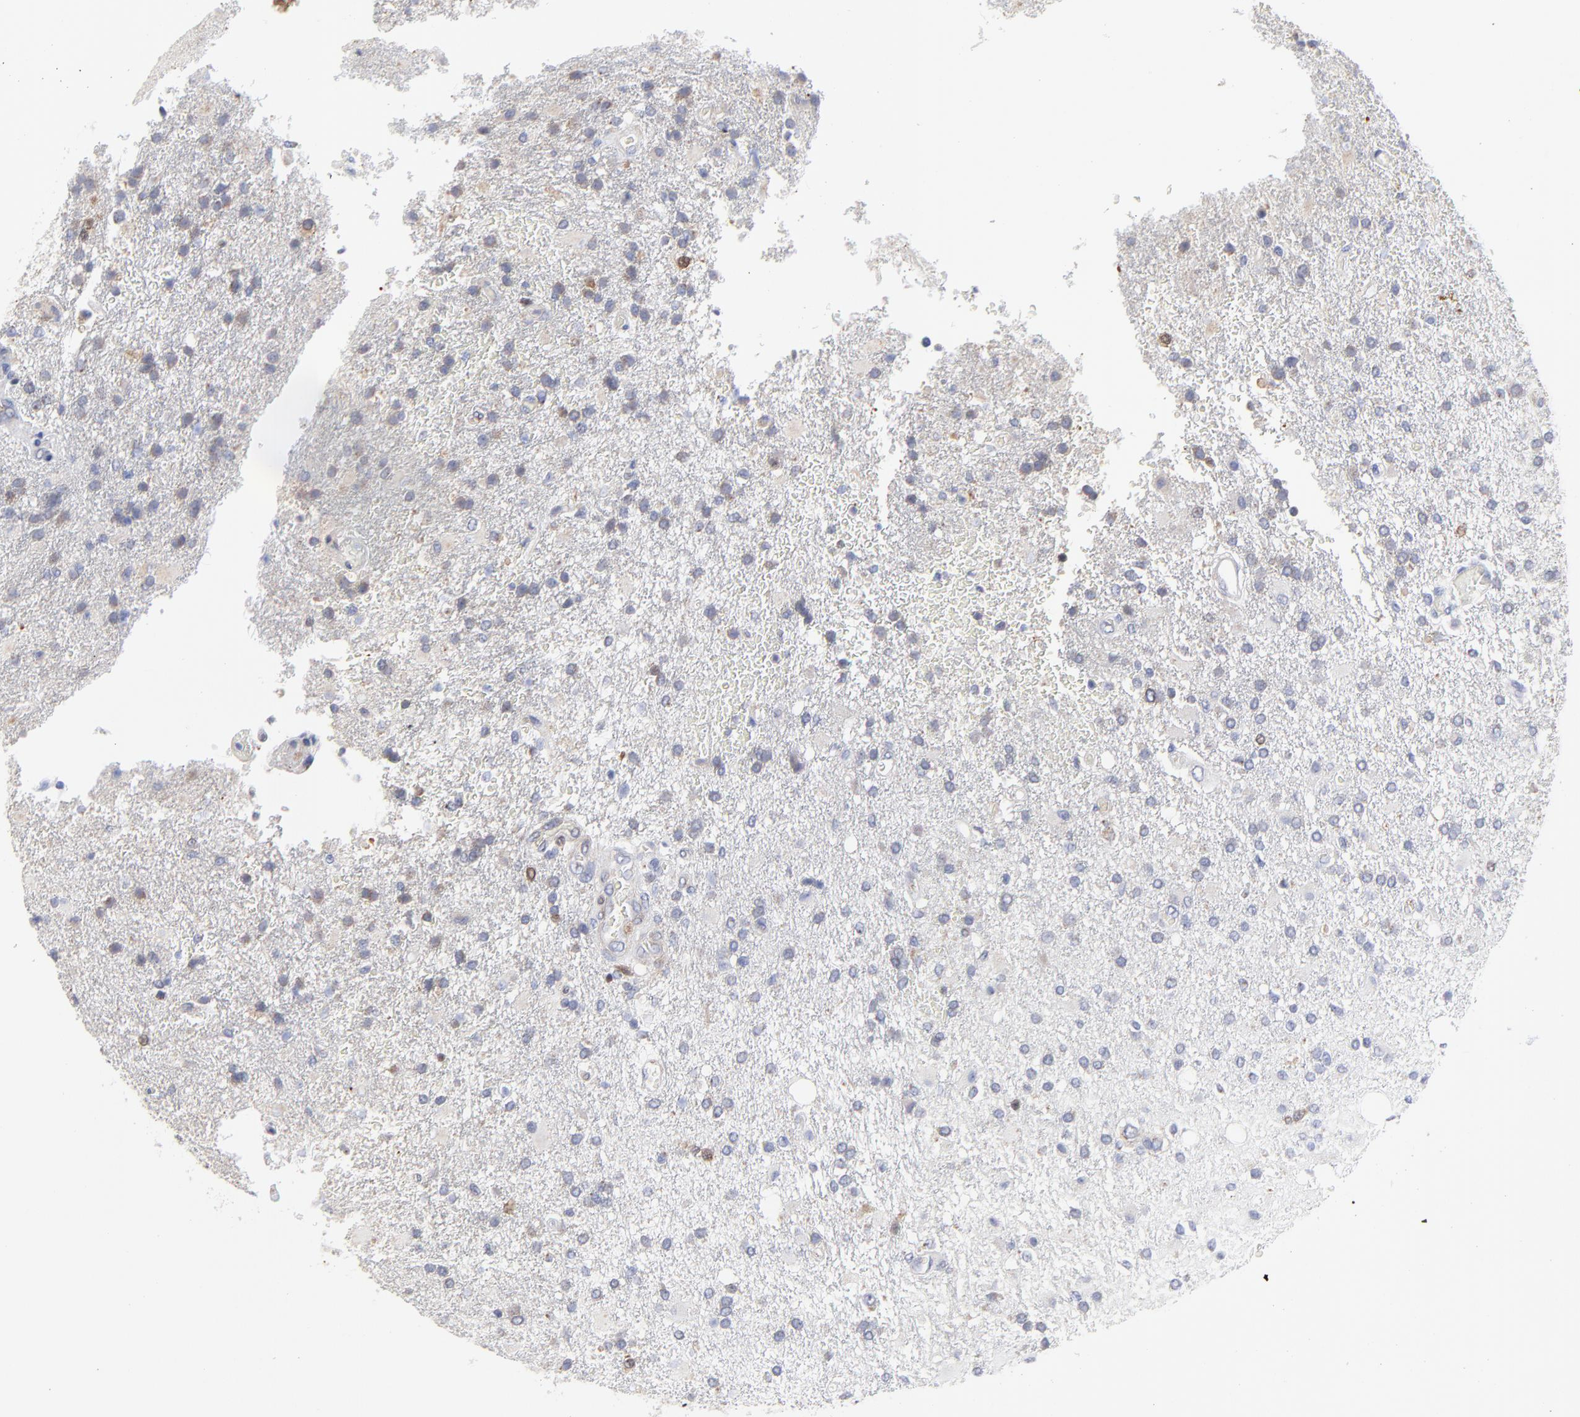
{"staining": {"intensity": "weak", "quantity": "<25%", "location": "cytoplasmic/membranous"}, "tissue": "glioma", "cell_type": "Tumor cells", "image_type": "cancer", "snomed": [{"axis": "morphology", "description": "Glioma, malignant, High grade"}, {"axis": "topography", "description": "Brain"}], "caption": "Tumor cells show no significant staining in glioma.", "gene": "NCAPH", "patient": {"sex": "male", "age": 68}}